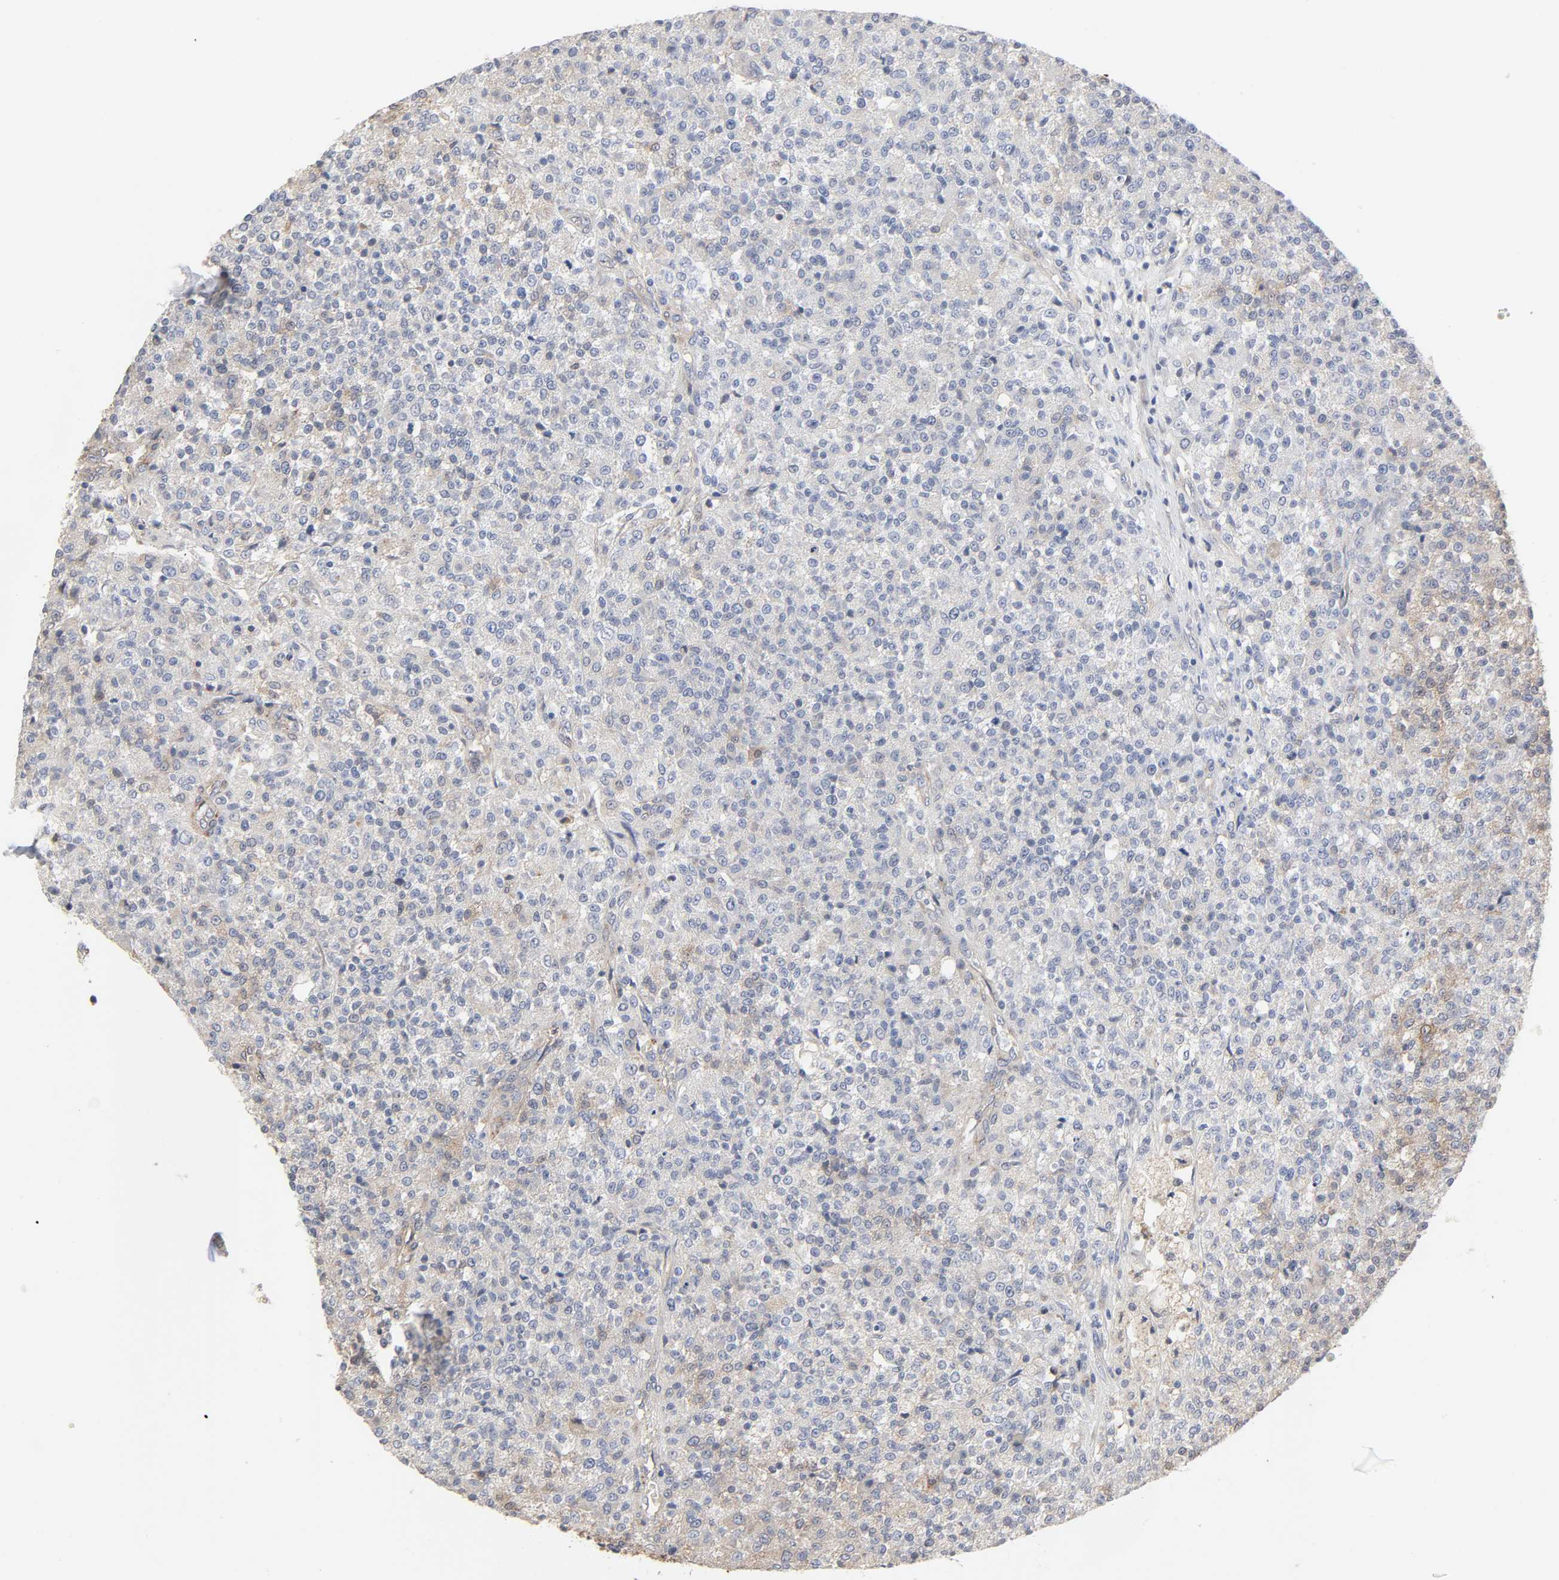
{"staining": {"intensity": "negative", "quantity": "none", "location": "none"}, "tissue": "testis cancer", "cell_type": "Tumor cells", "image_type": "cancer", "snomed": [{"axis": "morphology", "description": "Seminoma, NOS"}, {"axis": "topography", "description": "Testis"}], "caption": "This is a photomicrograph of IHC staining of testis cancer, which shows no expression in tumor cells.", "gene": "NDRG2", "patient": {"sex": "male", "age": 59}}